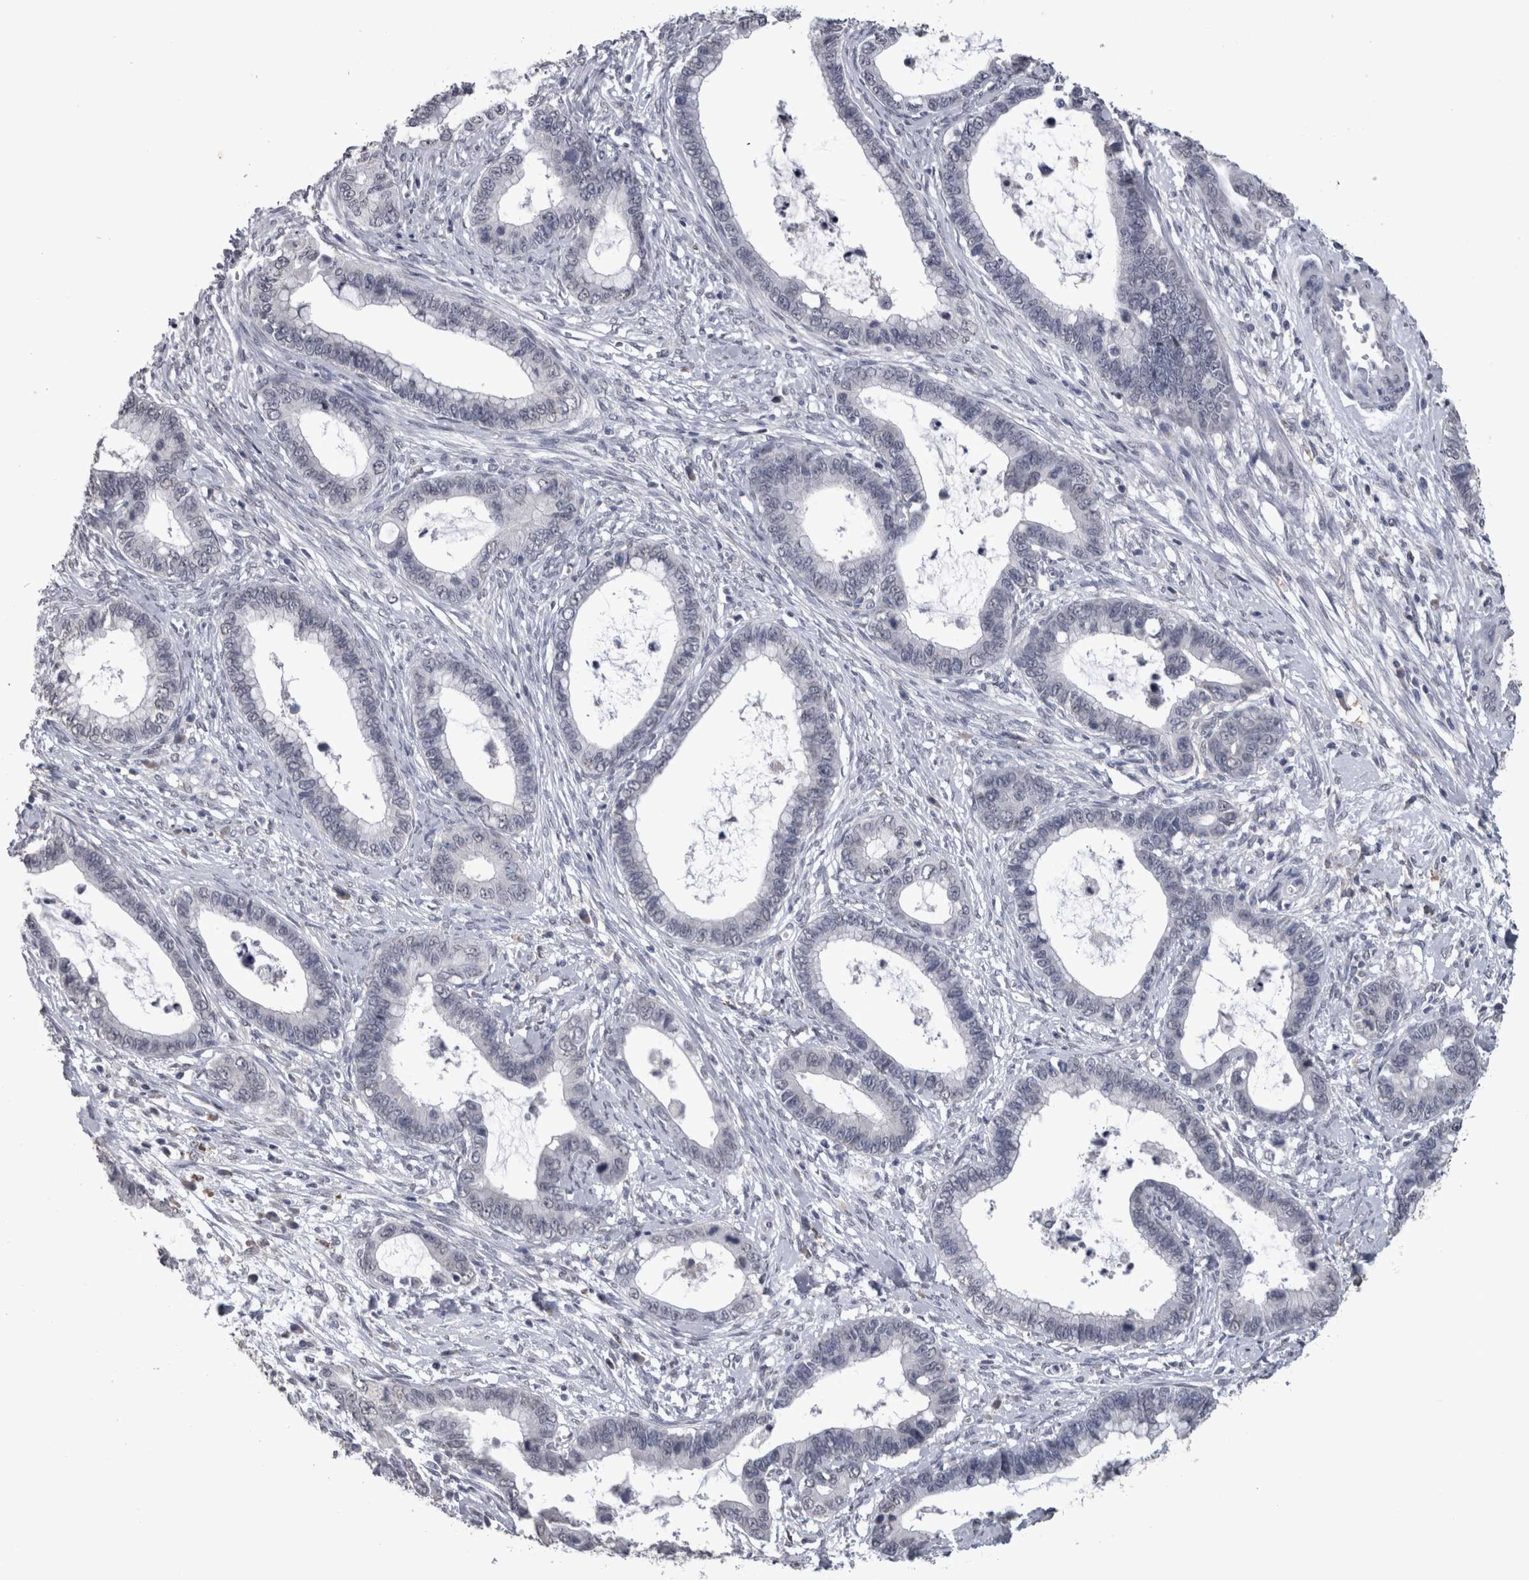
{"staining": {"intensity": "negative", "quantity": "none", "location": "none"}, "tissue": "cervical cancer", "cell_type": "Tumor cells", "image_type": "cancer", "snomed": [{"axis": "morphology", "description": "Adenocarcinoma, NOS"}, {"axis": "topography", "description": "Cervix"}], "caption": "Image shows no protein staining in tumor cells of cervical cancer tissue.", "gene": "PAX5", "patient": {"sex": "female", "age": 44}}